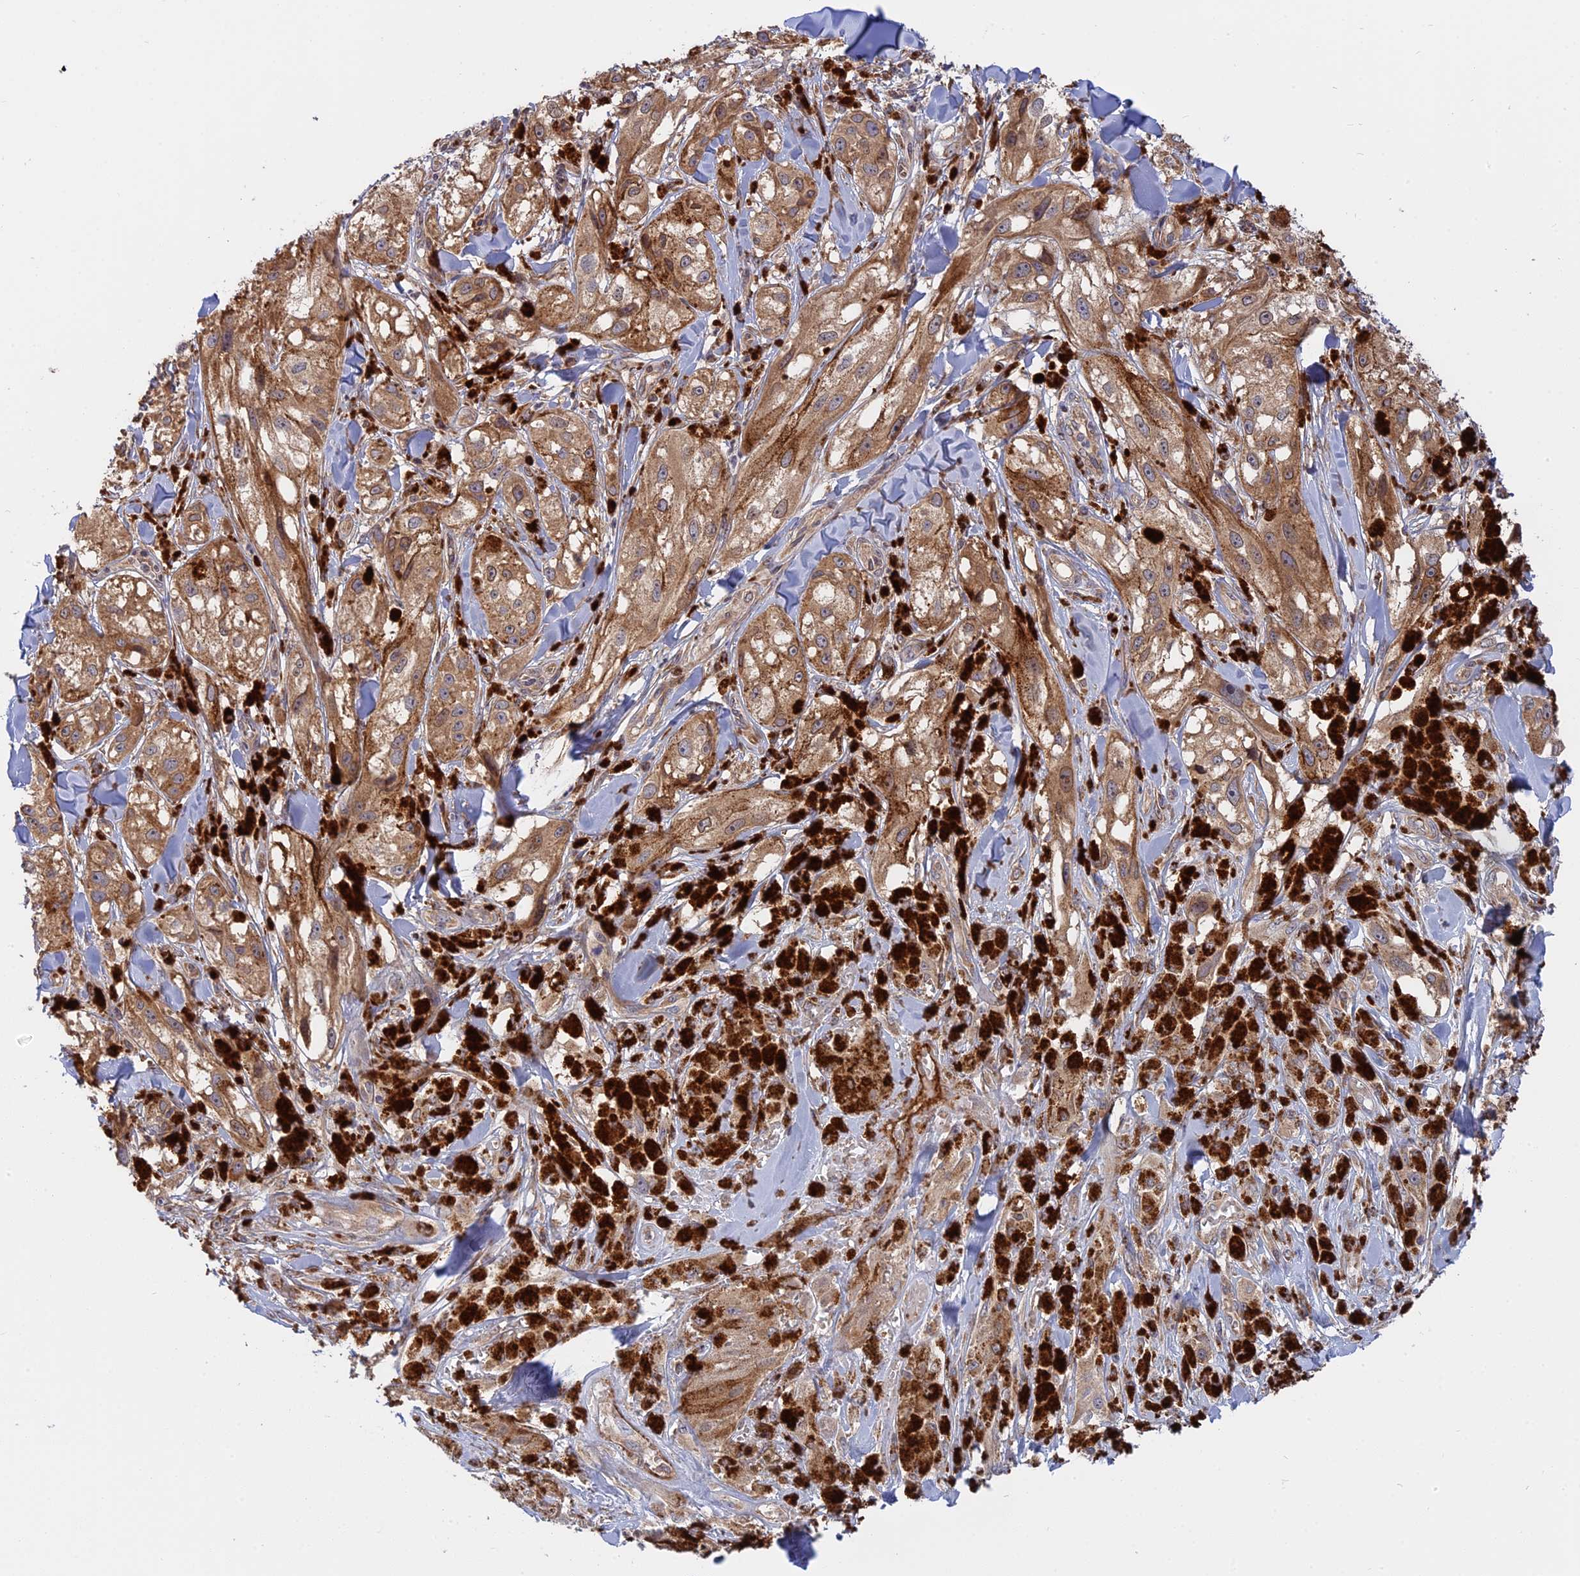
{"staining": {"intensity": "moderate", "quantity": ">75%", "location": "cytoplasmic/membranous"}, "tissue": "melanoma", "cell_type": "Tumor cells", "image_type": "cancer", "snomed": [{"axis": "morphology", "description": "Malignant melanoma, NOS"}, {"axis": "topography", "description": "Skin"}], "caption": "DAB immunohistochemical staining of human malignant melanoma displays moderate cytoplasmic/membranous protein positivity in about >75% of tumor cells.", "gene": "IL21R", "patient": {"sex": "male", "age": 88}}